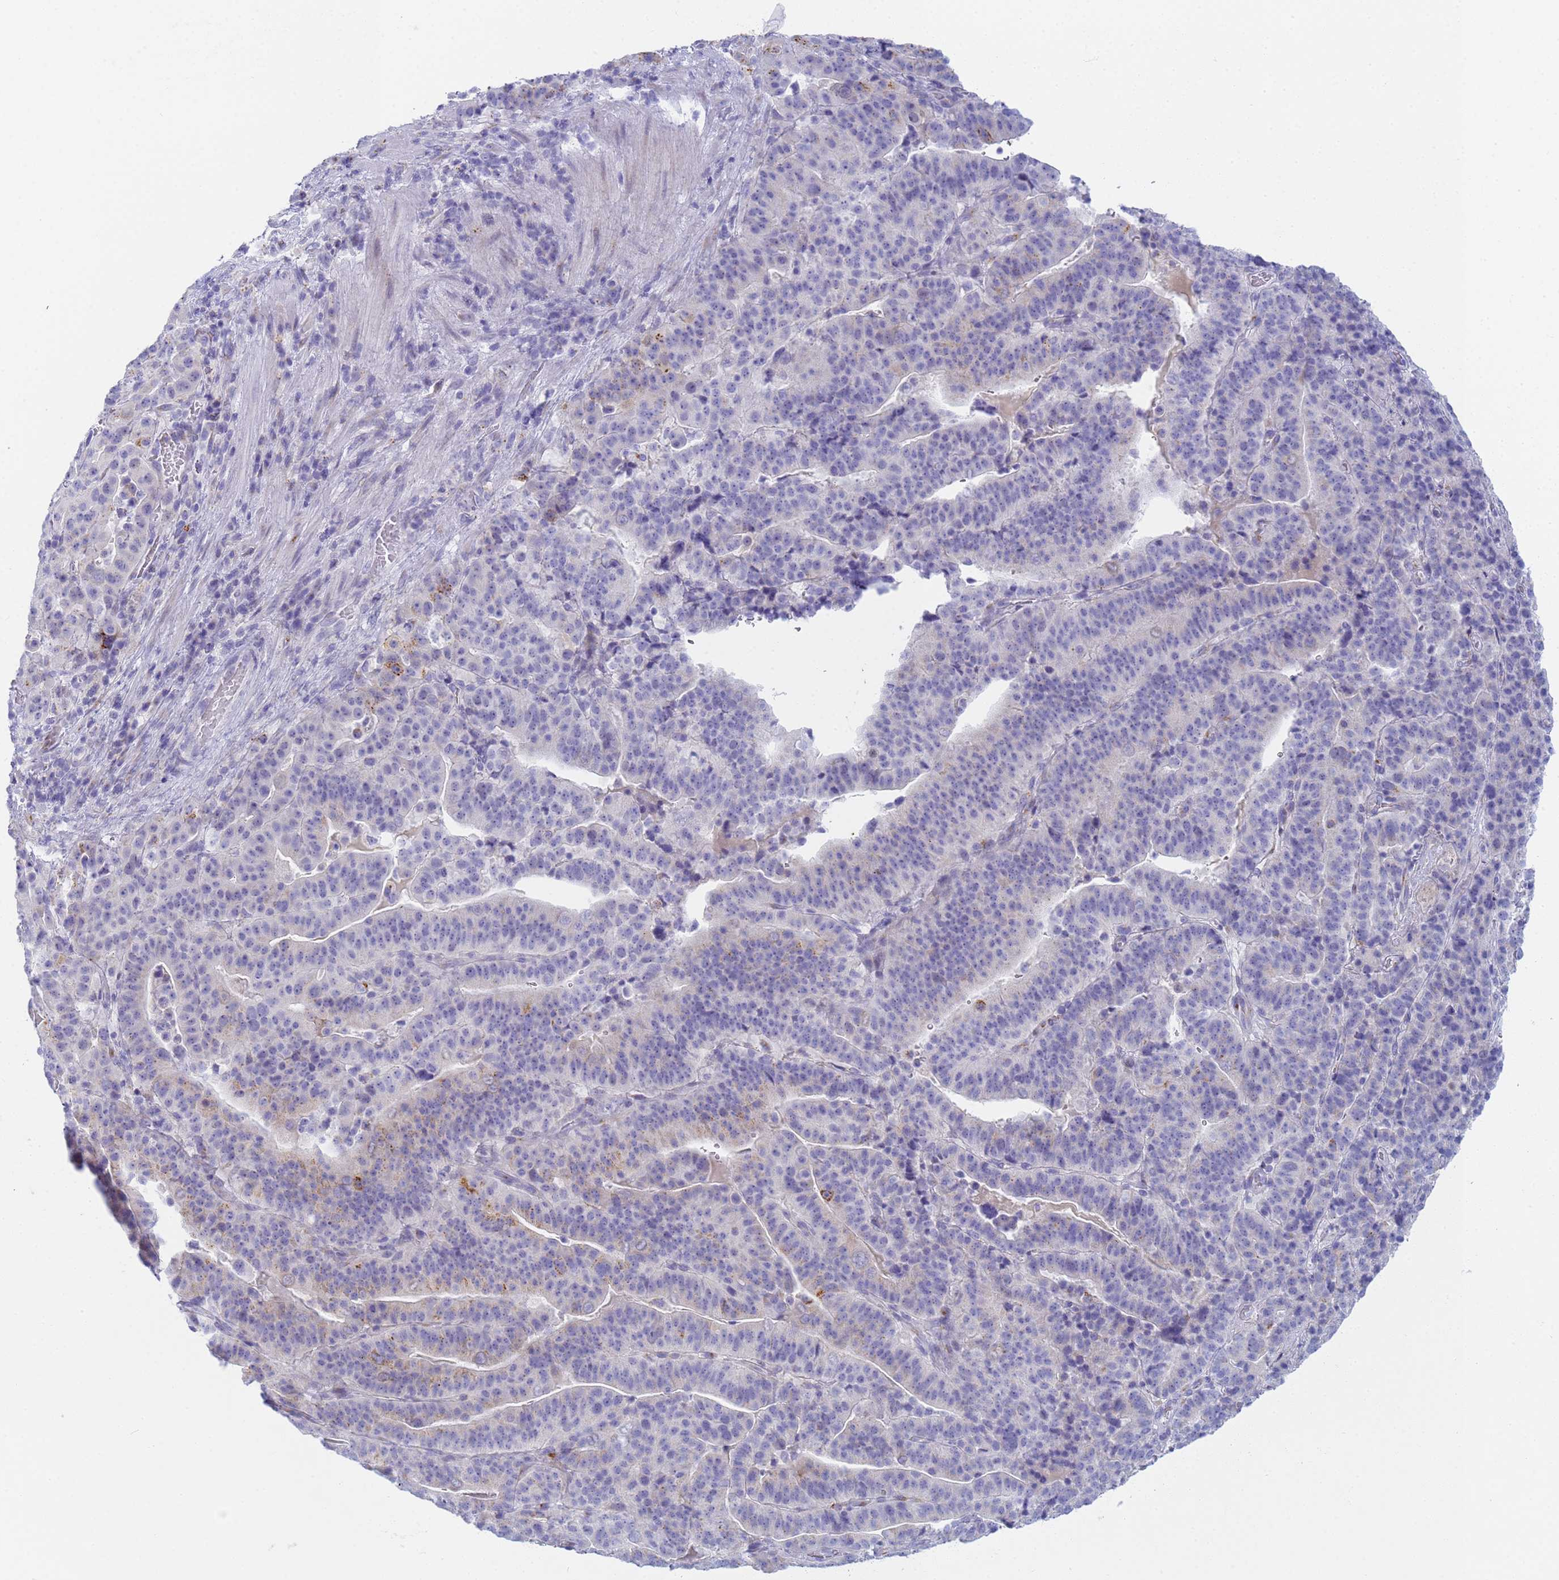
{"staining": {"intensity": "weak", "quantity": "<25%", "location": "cytoplasmic/membranous"}, "tissue": "stomach cancer", "cell_type": "Tumor cells", "image_type": "cancer", "snomed": [{"axis": "morphology", "description": "Adenocarcinoma, NOS"}, {"axis": "topography", "description": "Stomach"}], "caption": "A micrograph of human stomach cancer is negative for staining in tumor cells. (DAB immunohistochemistry visualized using brightfield microscopy, high magnification).", "gene": "CR1", "patient": {"sex": "male", "age": 48}}